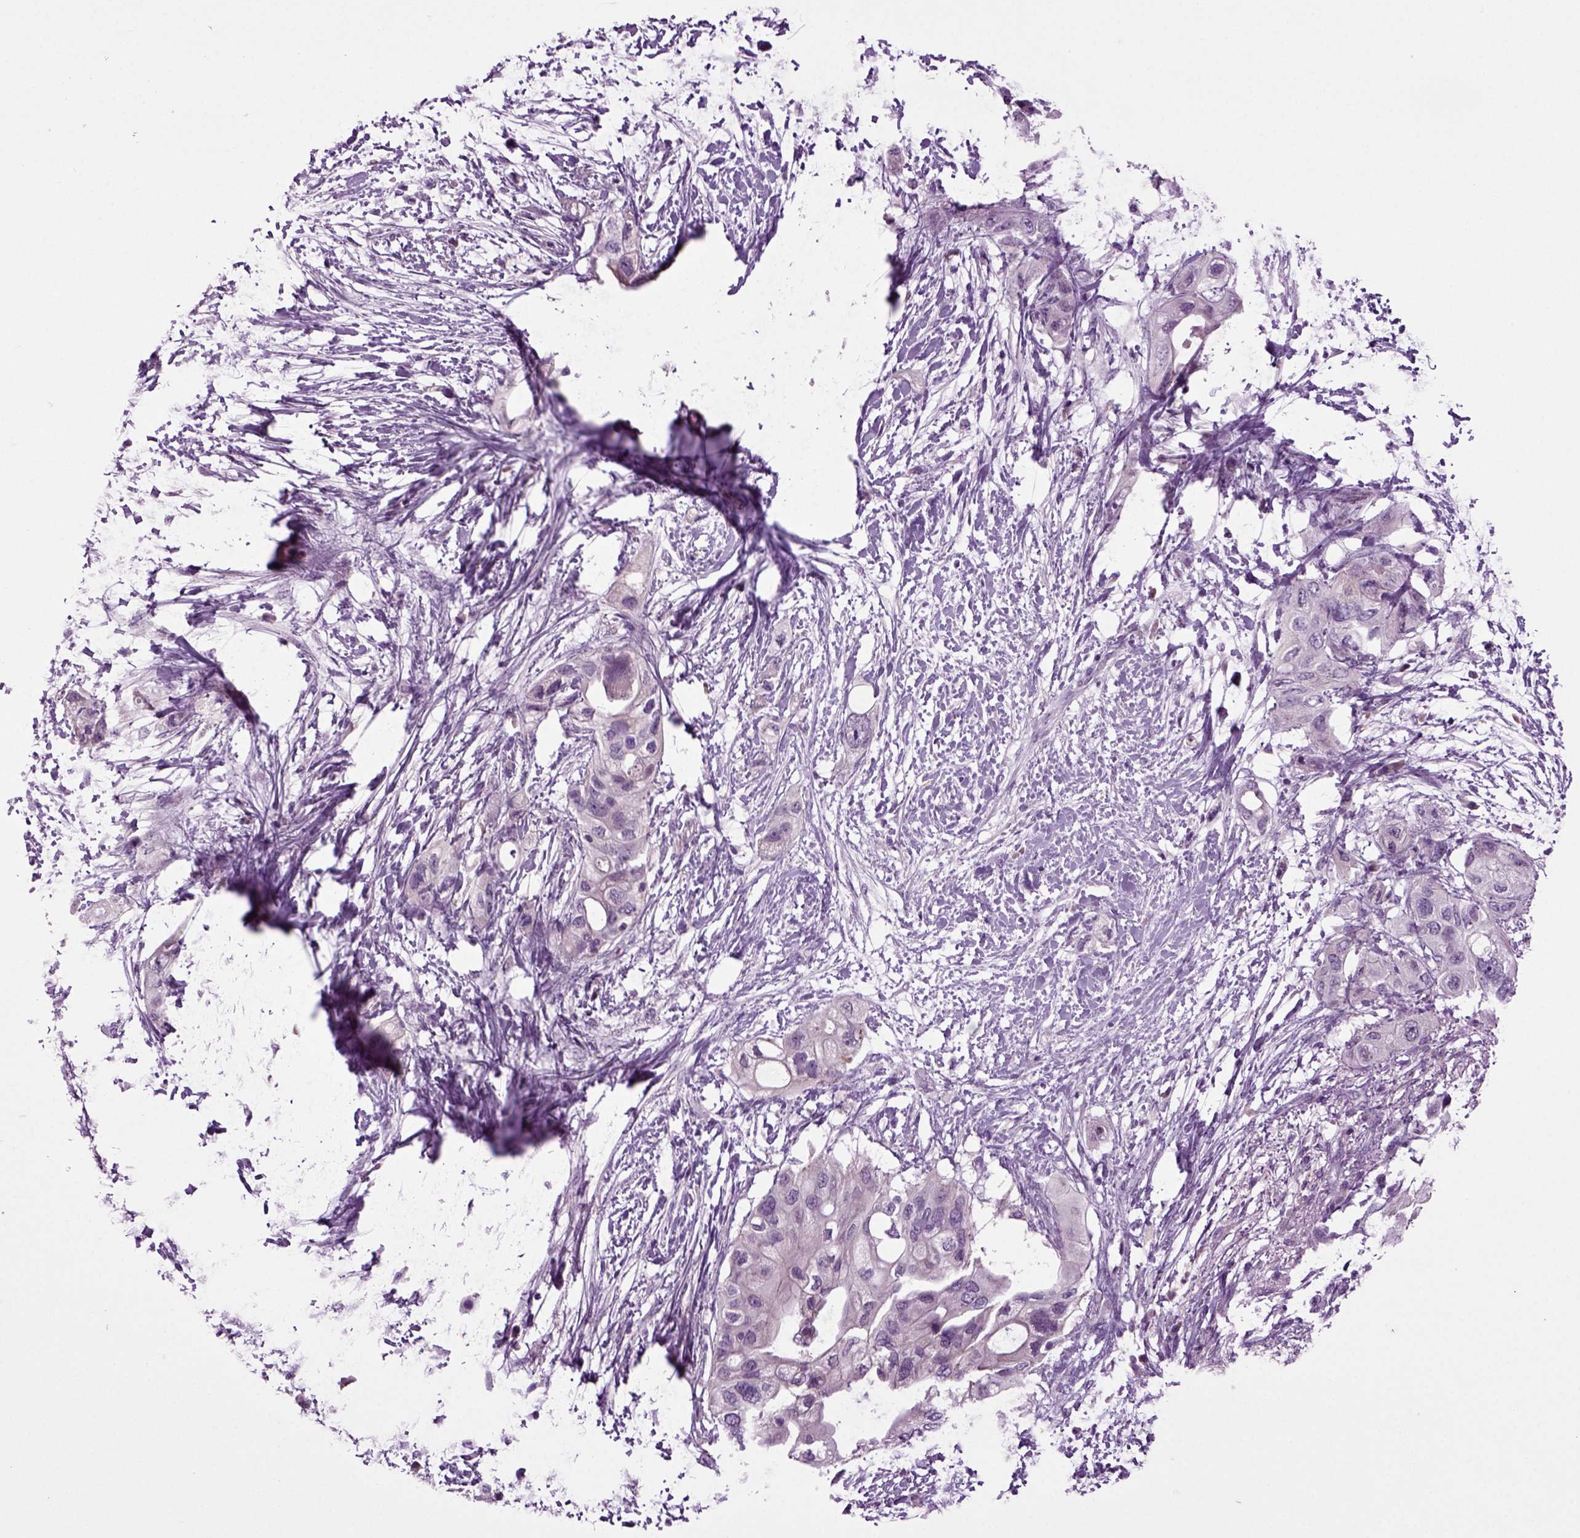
{"staining": {"intensity": "negative", "quantity": "none", "location": "none"}, "tissue": "pancreatic cancer", "cell_type": "Tumor cells", "image_type": "cancer", "snomed": [{"axis": "morphology", "description": "Adenocarcinoma, NOS"}, {"axis": "topography", "description": "Pancreas"}], "caption": "A histopathology image of pancreatic cancer (adenocarcinoma) stained for a protein reveals no brown staining in tumor cells.", "gene": "FGF11", "patient": {"sex": "female", "age": 72}}